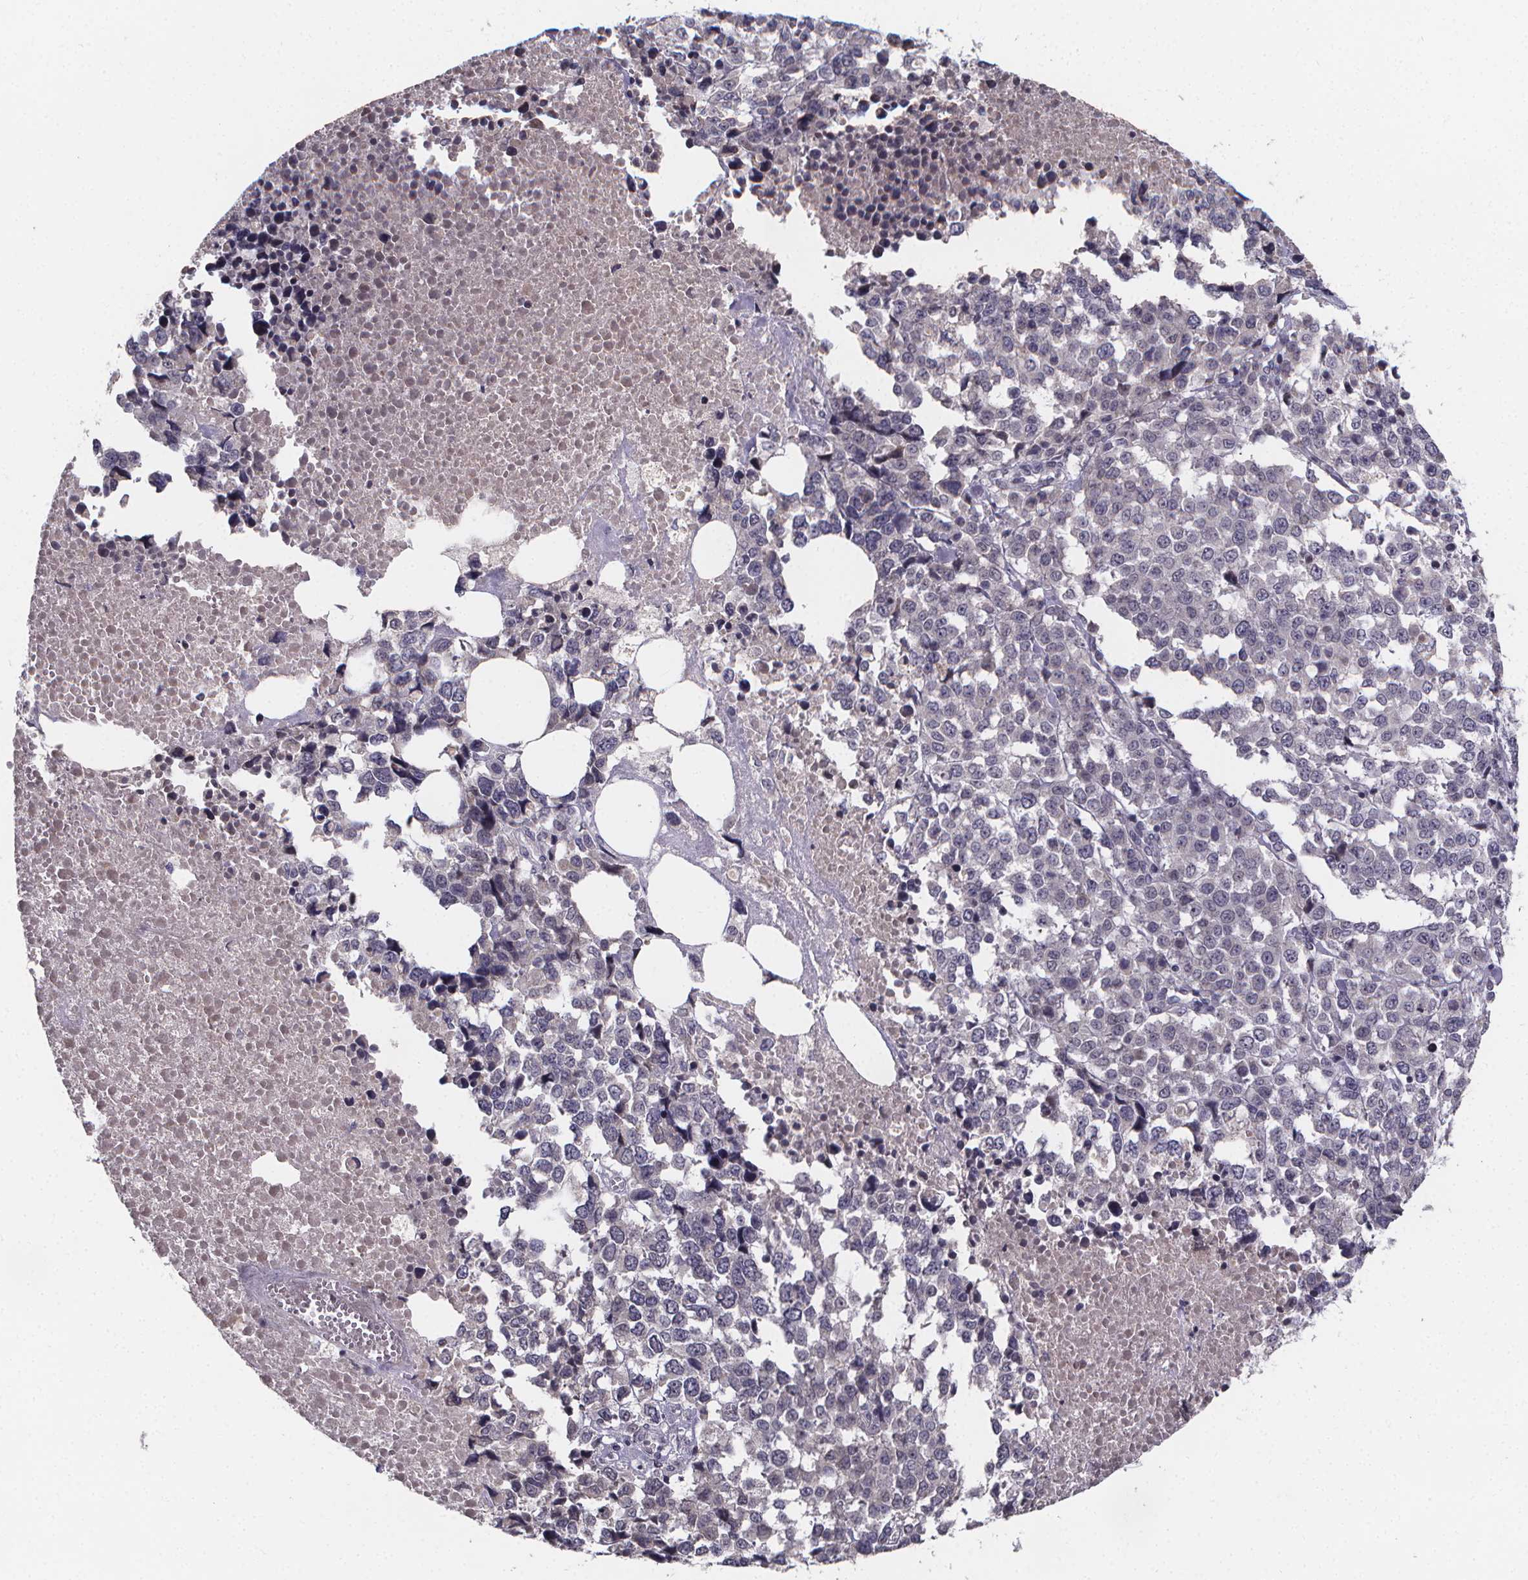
{"staining": {"intensity": "negative", "quantity": "none", "location": "none"}, "tissue": "melanoma", "cell_type": "Tumor cells", "image_type": "cancer", "snomed": [{"axis": "morphology", "description": "Malignant melanoma, Metastatic site"}, {"axis": "topography", "description": "Skin"}], "caption": "This is a image of immunohistochemistry (IHC) staining of melanoma, which shows no staining in tumor cells.", "gene": "AGT", "patient": {"sex": "male", "age": 84}}